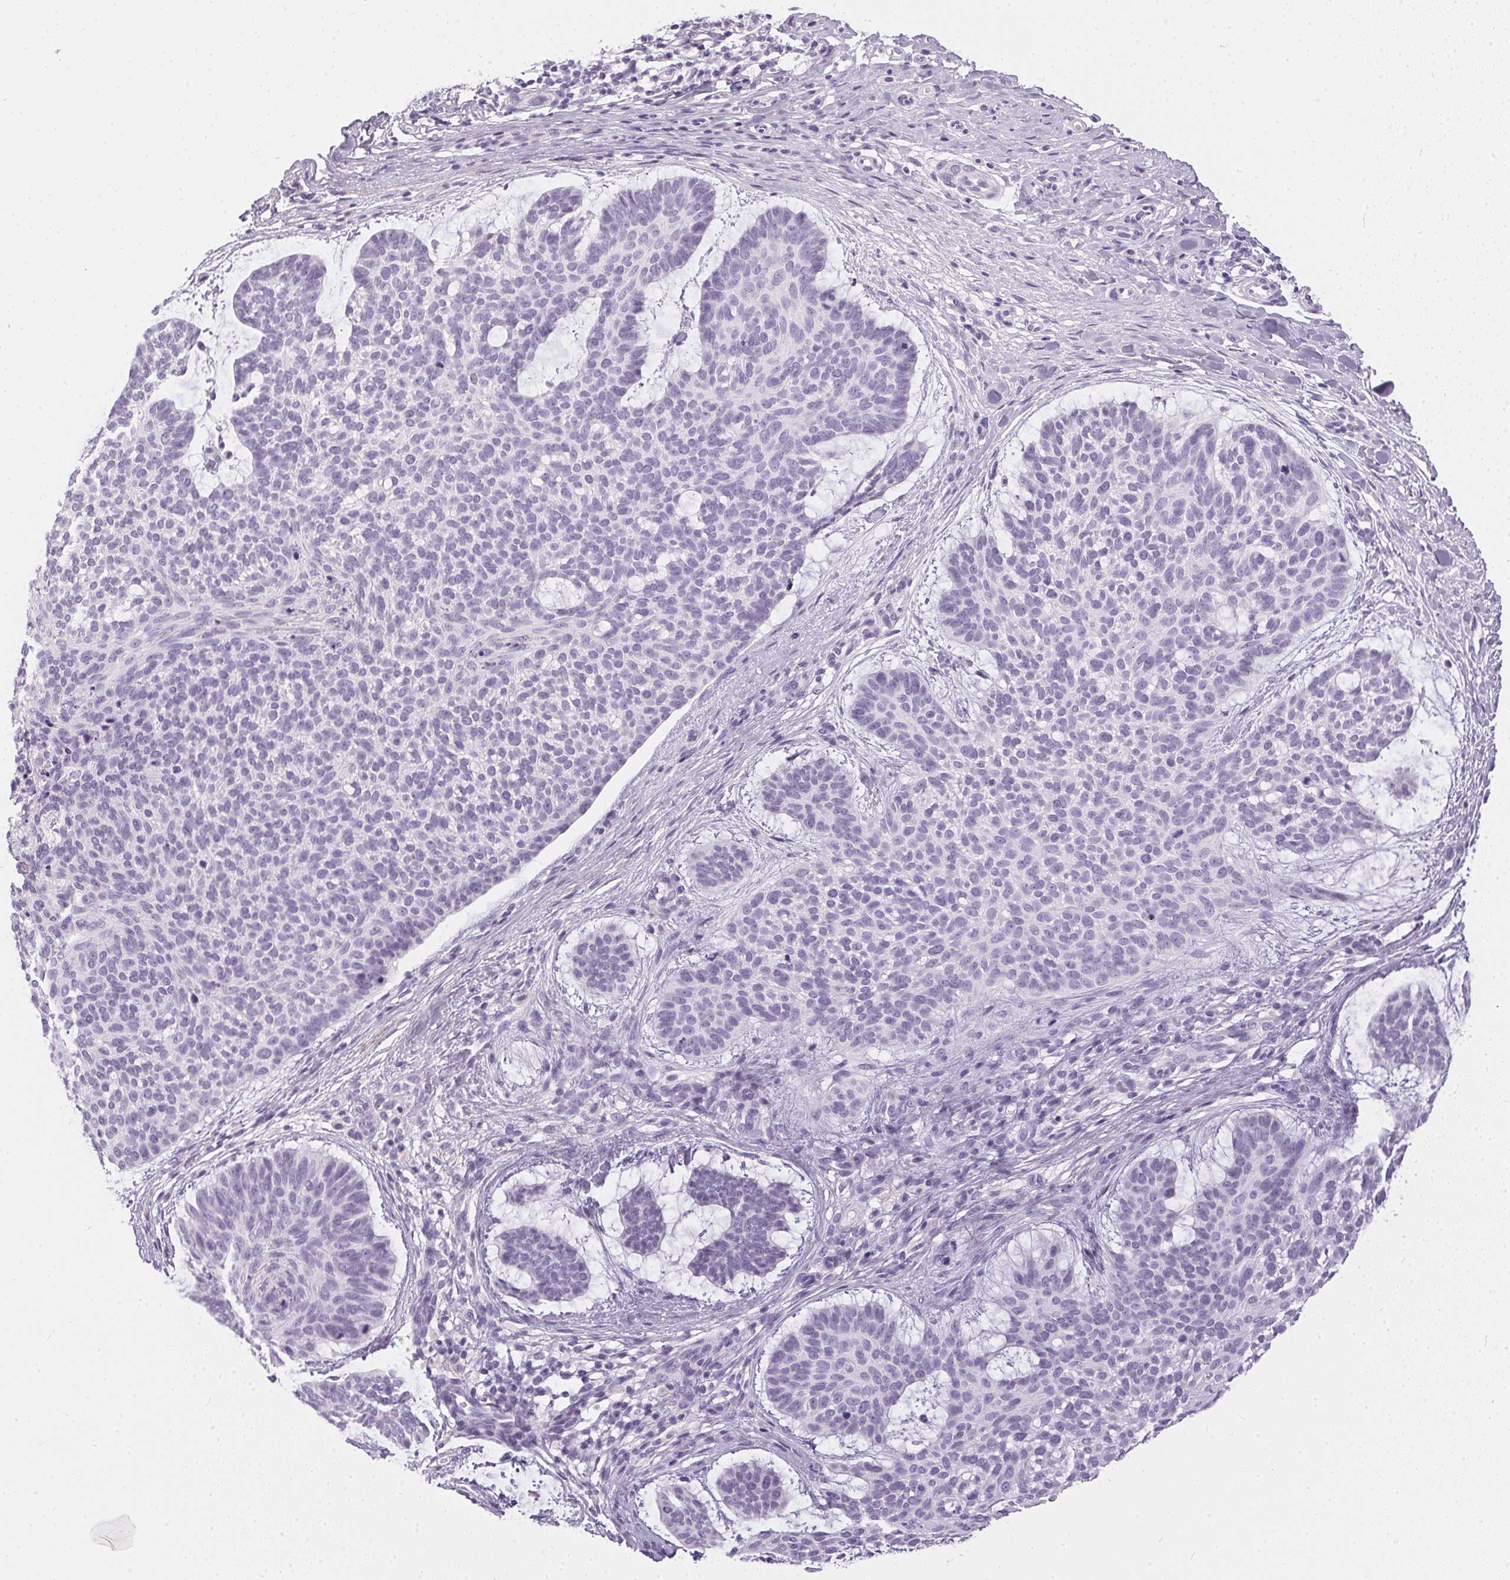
{"staining": {"intensity": "negative", "quantity": "none", "location": "none"}, "tissue": "skin cancer", "cell_type": "Tumor cells", "image_type": "cancer", "snomed": [{"axis": "morphology", "description": "Basal cell carcinoma"}, {"axis": "topography", "description": "Skin"}], "caption": "A photomicrograph of human skin cancer is negative for staining in tumor cells.", "gene": "PPY", "patient": {"sex": "male", "age": 64}}